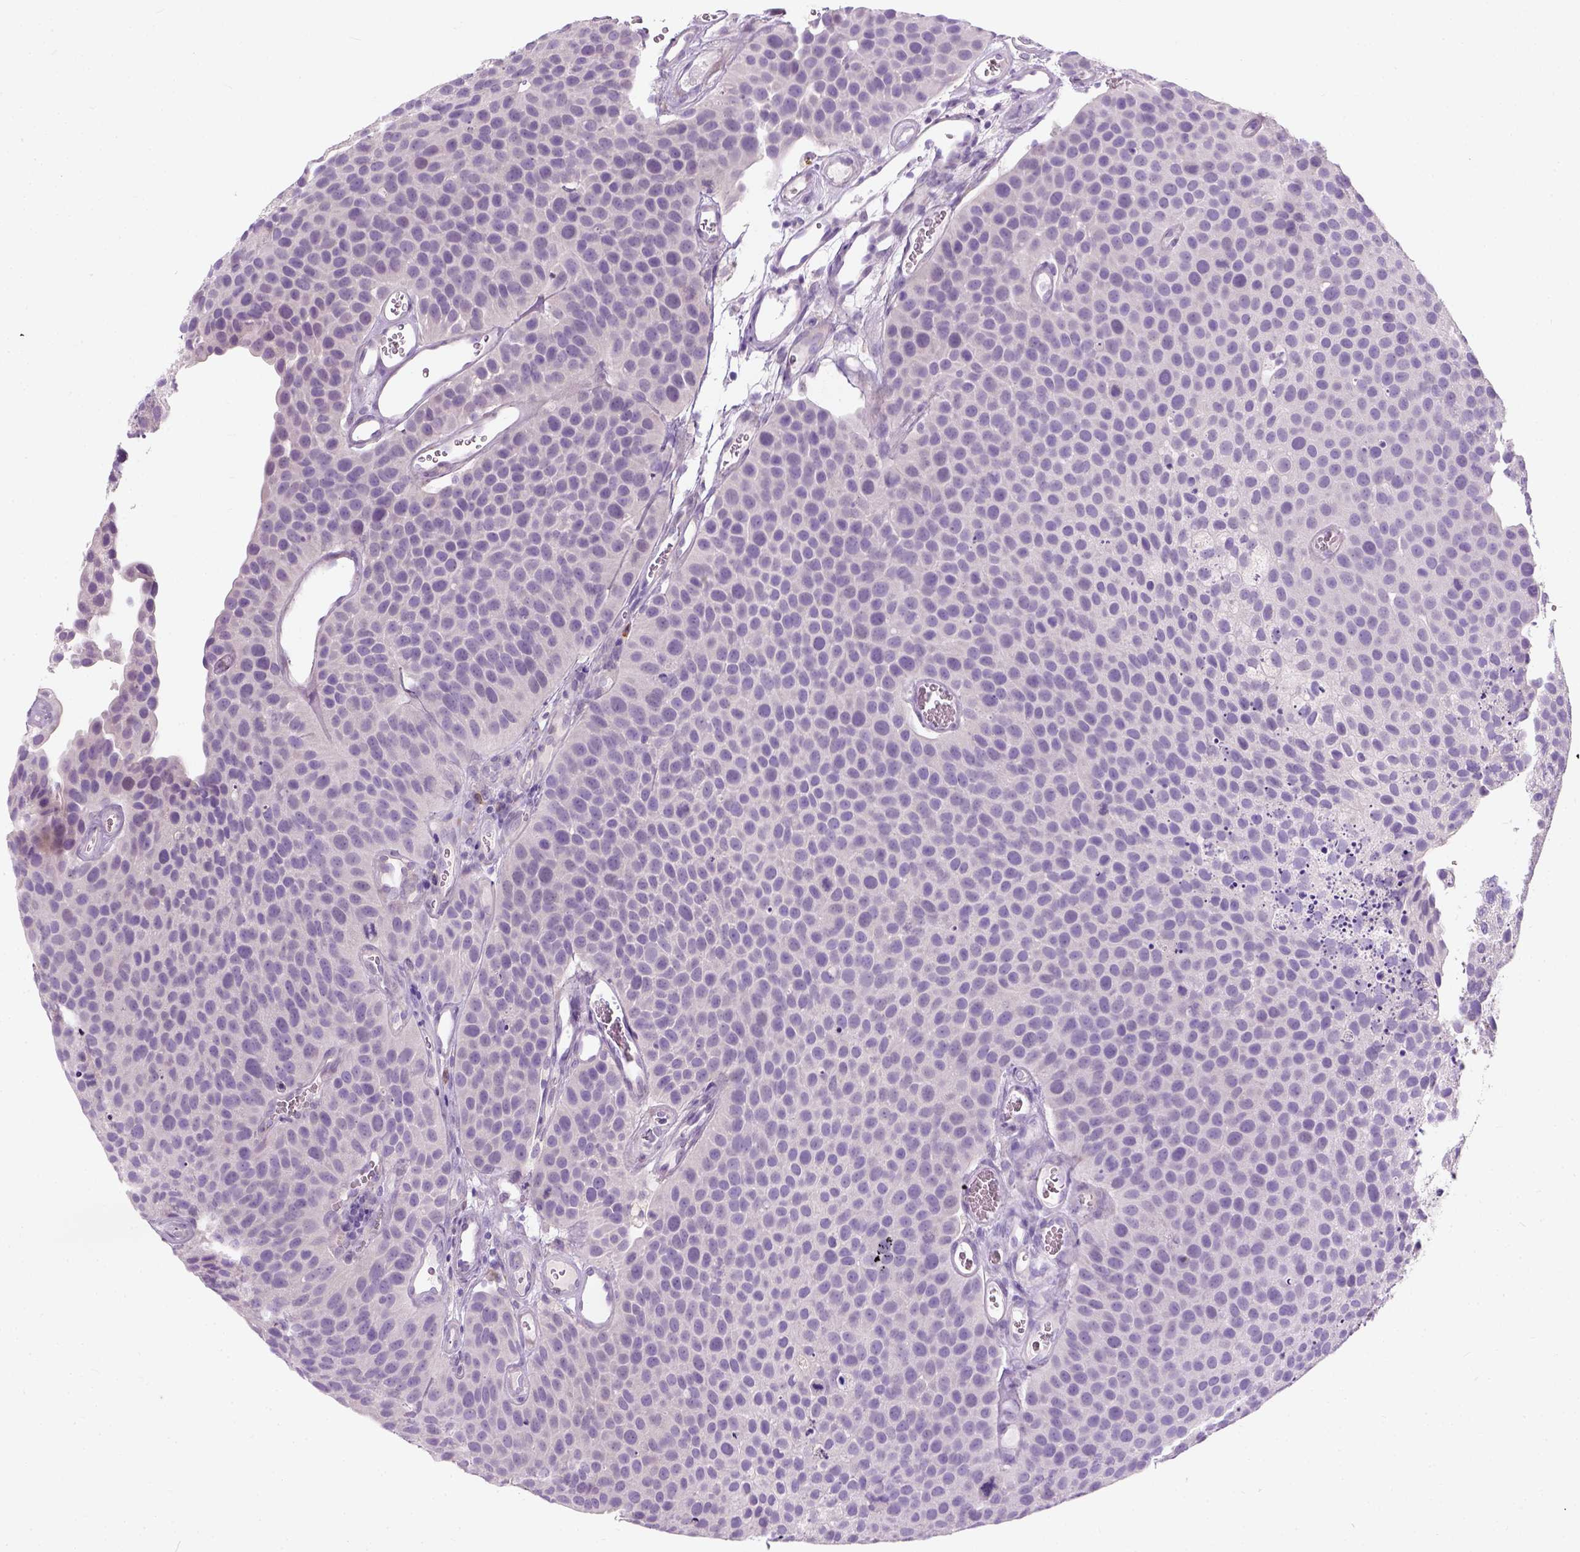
{"staining": {"intensity": "negative", "quantity": "none", "location": "none"}, "tissue": "urothelial cancer", "cell_type": "Tumor cells", "image_type": "cancer", "snomed": [{"axis": "morphology", "description": "Urothelial carcinoma, Low grade"}, {"axis": "topography", "description": "Urinary bladder"}], "caption": "This photomicrograph is of low-grade urothelial carcinoma stained with immunohistochemistry to label a protein in brown with the nuclei are counter-stained blue. There is no staining in tumor cells. The staining was performed using DAB to visualize the protein expression in brown, while the nuclei were stained in blue with hematoxylin (Magnification: 20x).", "gene": "TRIM72", "patient": {"sex": "female", "age": 69}}